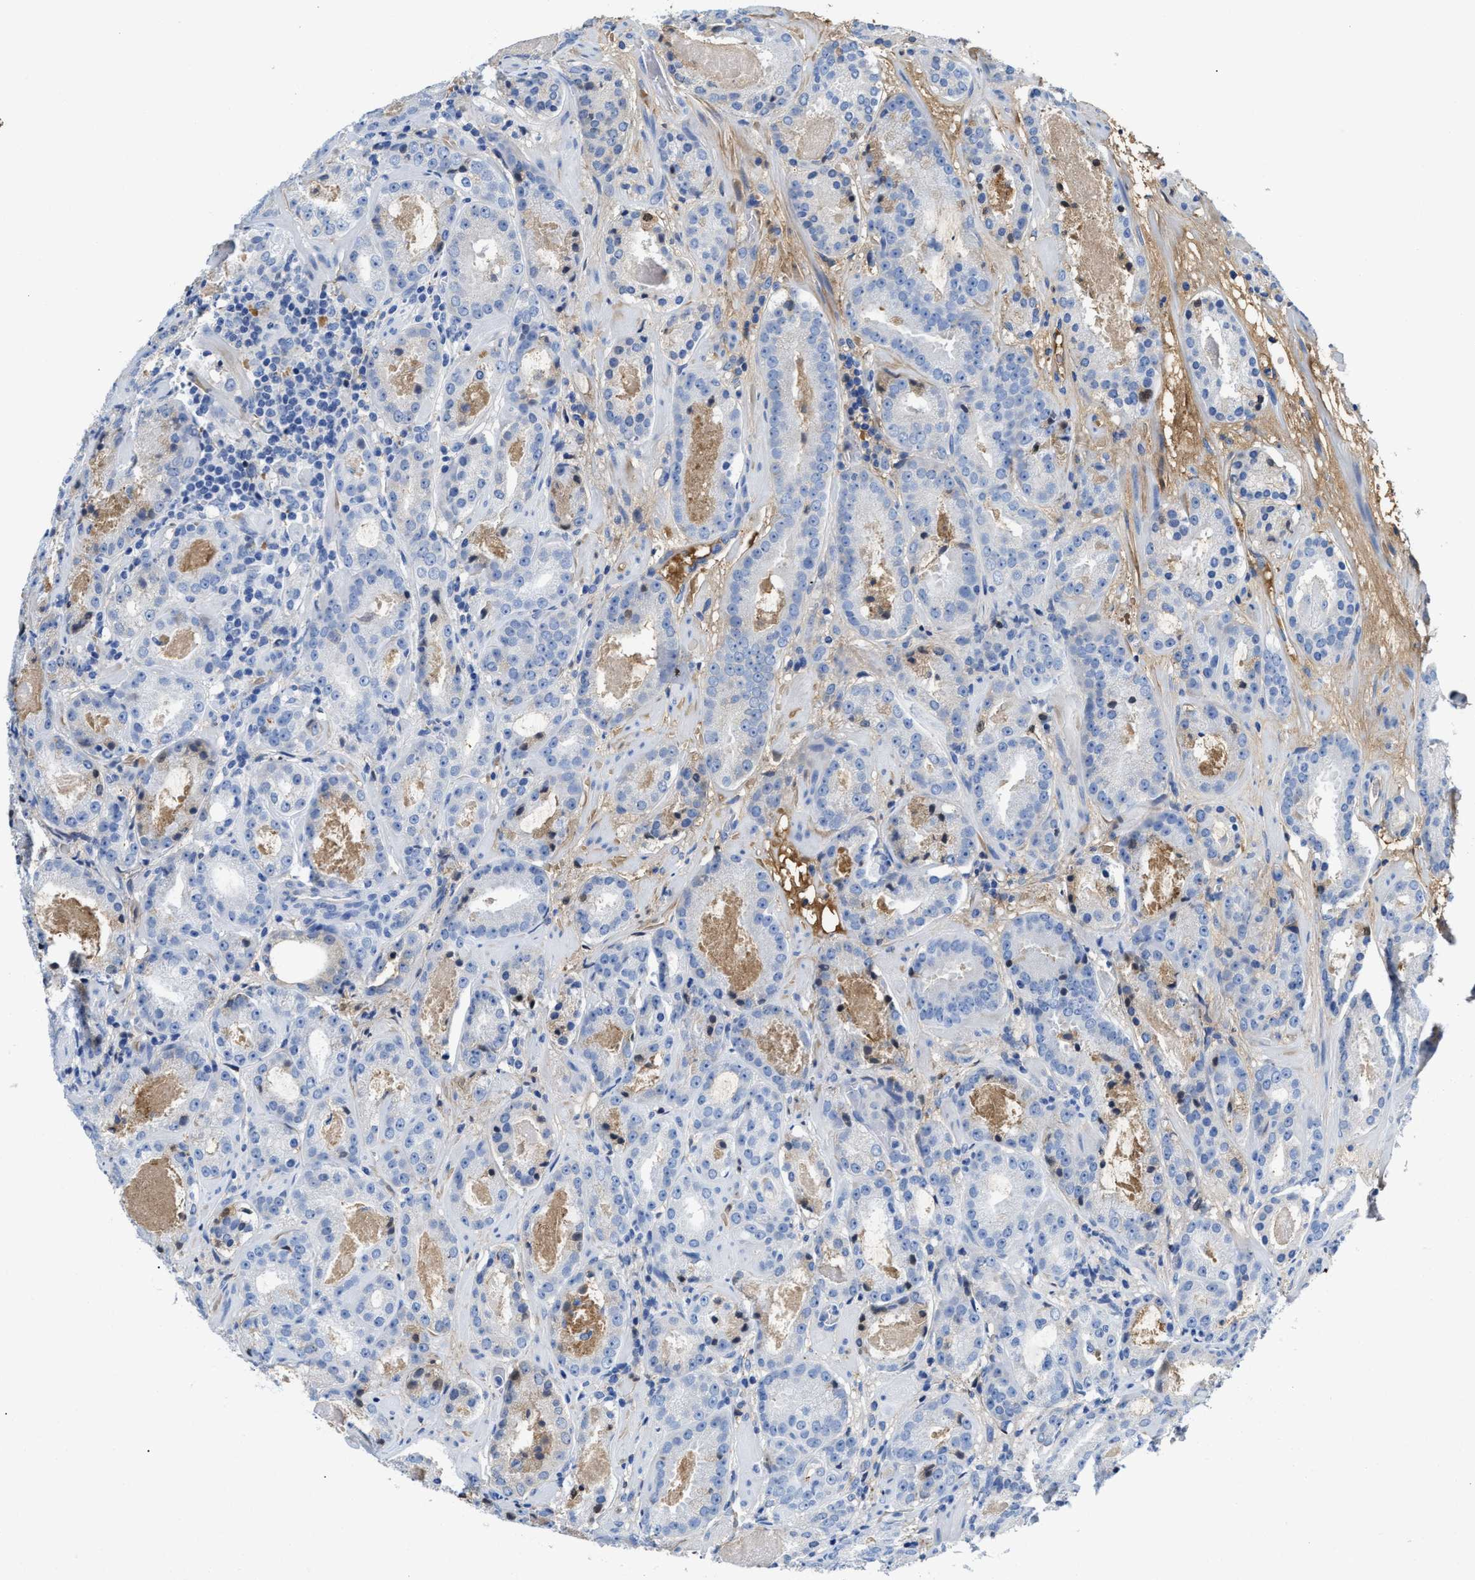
{"staining": {"intensity": "negative", "quantity": "none", "location": "none"}, "tissue": "prostate cancer", "cell_type": "Tumor cells", "image_type": "cancer", "snomed": [{"axis": "morphology", "description": "Adenocarcinoma, Low grade"}, {"axis": "topography", "description": "Prostate"}], "caption": "Photomicrograph shows no protein staining in tumor cells of prostate low-grade adenocarcinoma tissue. The staining is performed using DAB brown chromogen with nuclei counter-stained in using hematoxylin.", "gene": "GC", "patient": {"sex": "male", "age": 69}}